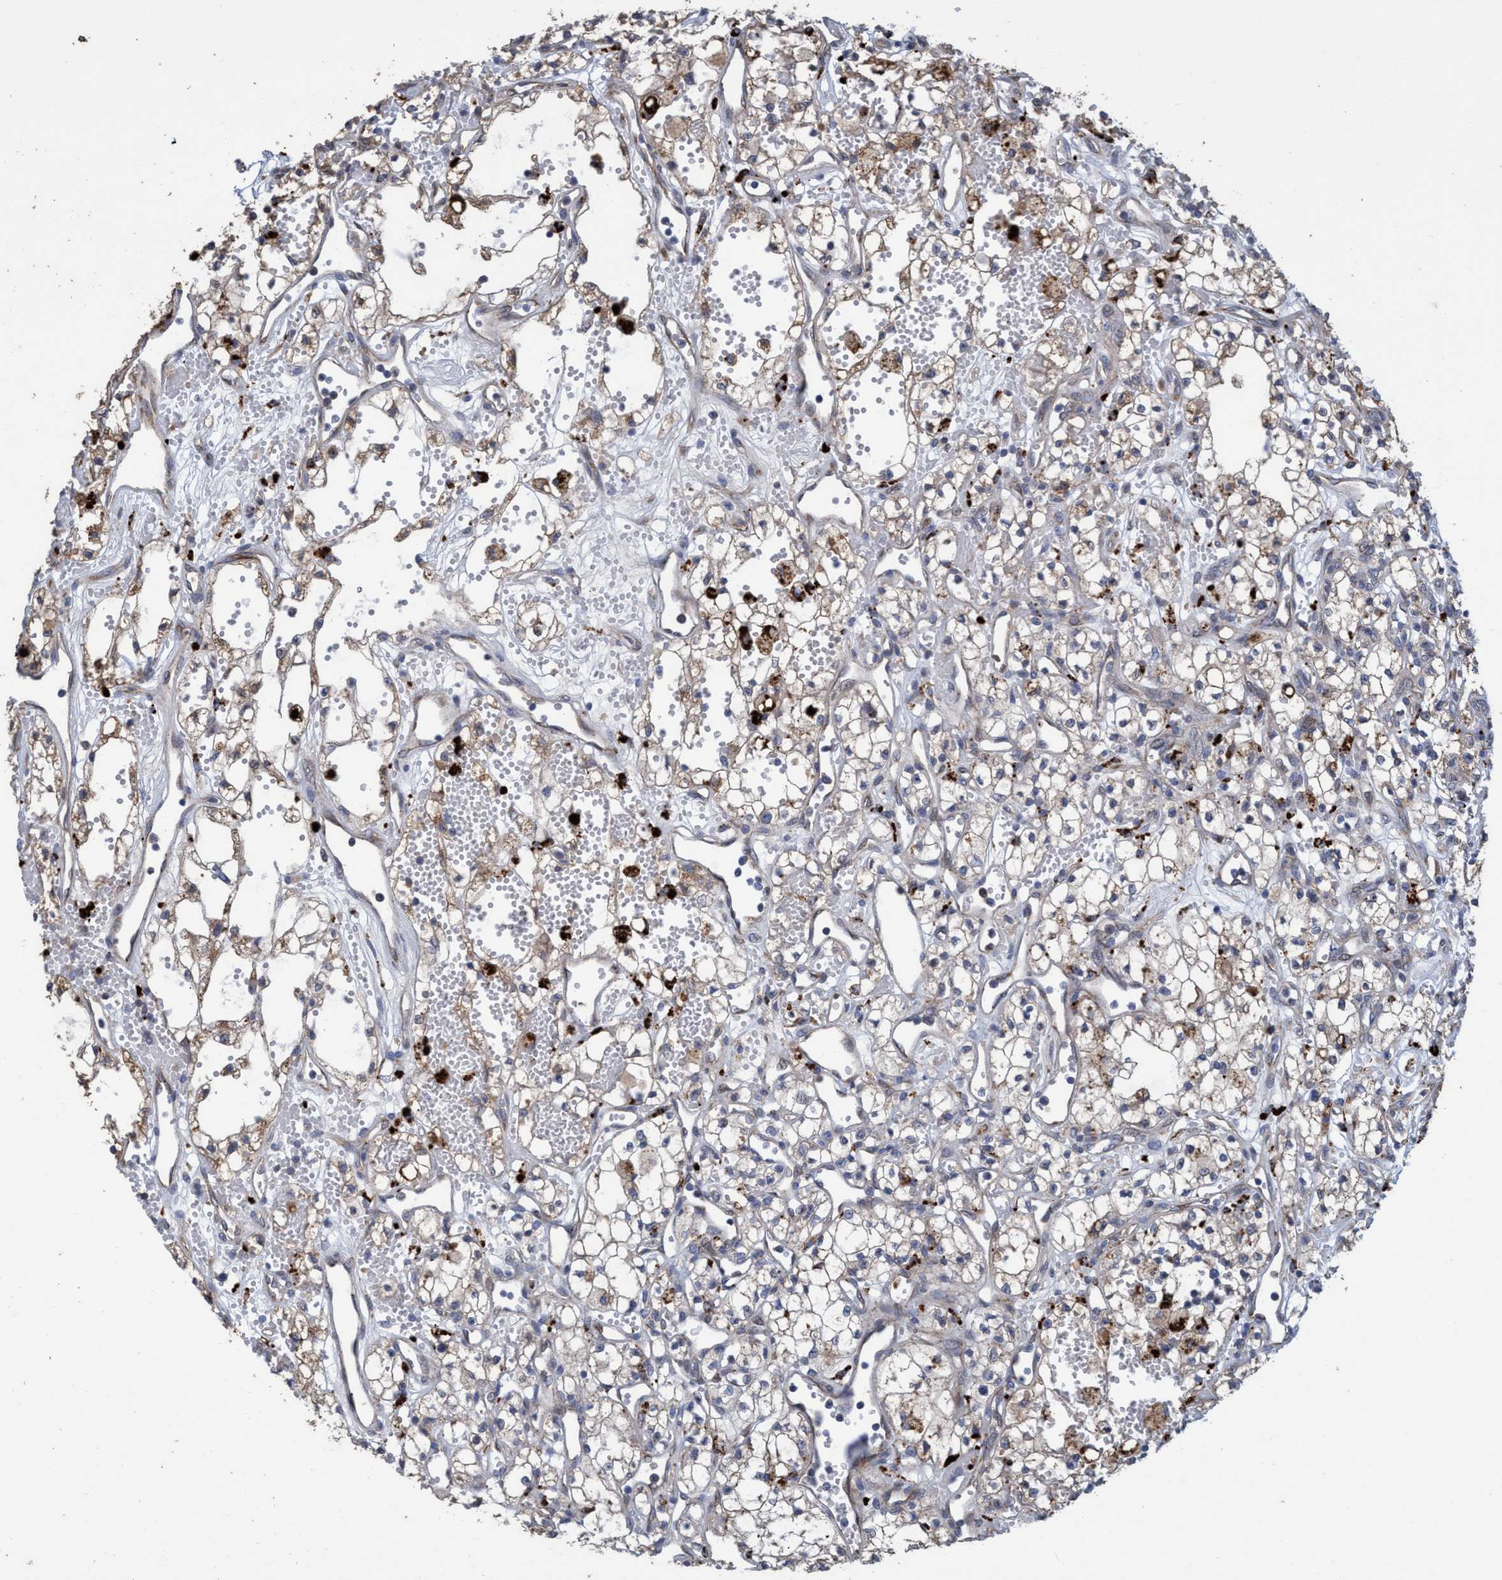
{"staining": {"intensity": "moderate", "quantity": ">75%", "location": "cytoplasmic/membranous"}, "tissue": "renal cancer", "cell_type": "Tumor cells", "image_type": "cancer", "snomed": [{"axis": "morphology", "description": "Adenocarcinoma, NOS"}, {"axis": "topography", "description": "Kidney"}], "caption": "Human adenocarcinoma (renal) stained with a brown dye shows moderate cytoplasmic/membranous positive expression in approximately >75% of tumor cells.", "gene": "BBS9", "patient": {"sex": "male", "age": 59}}